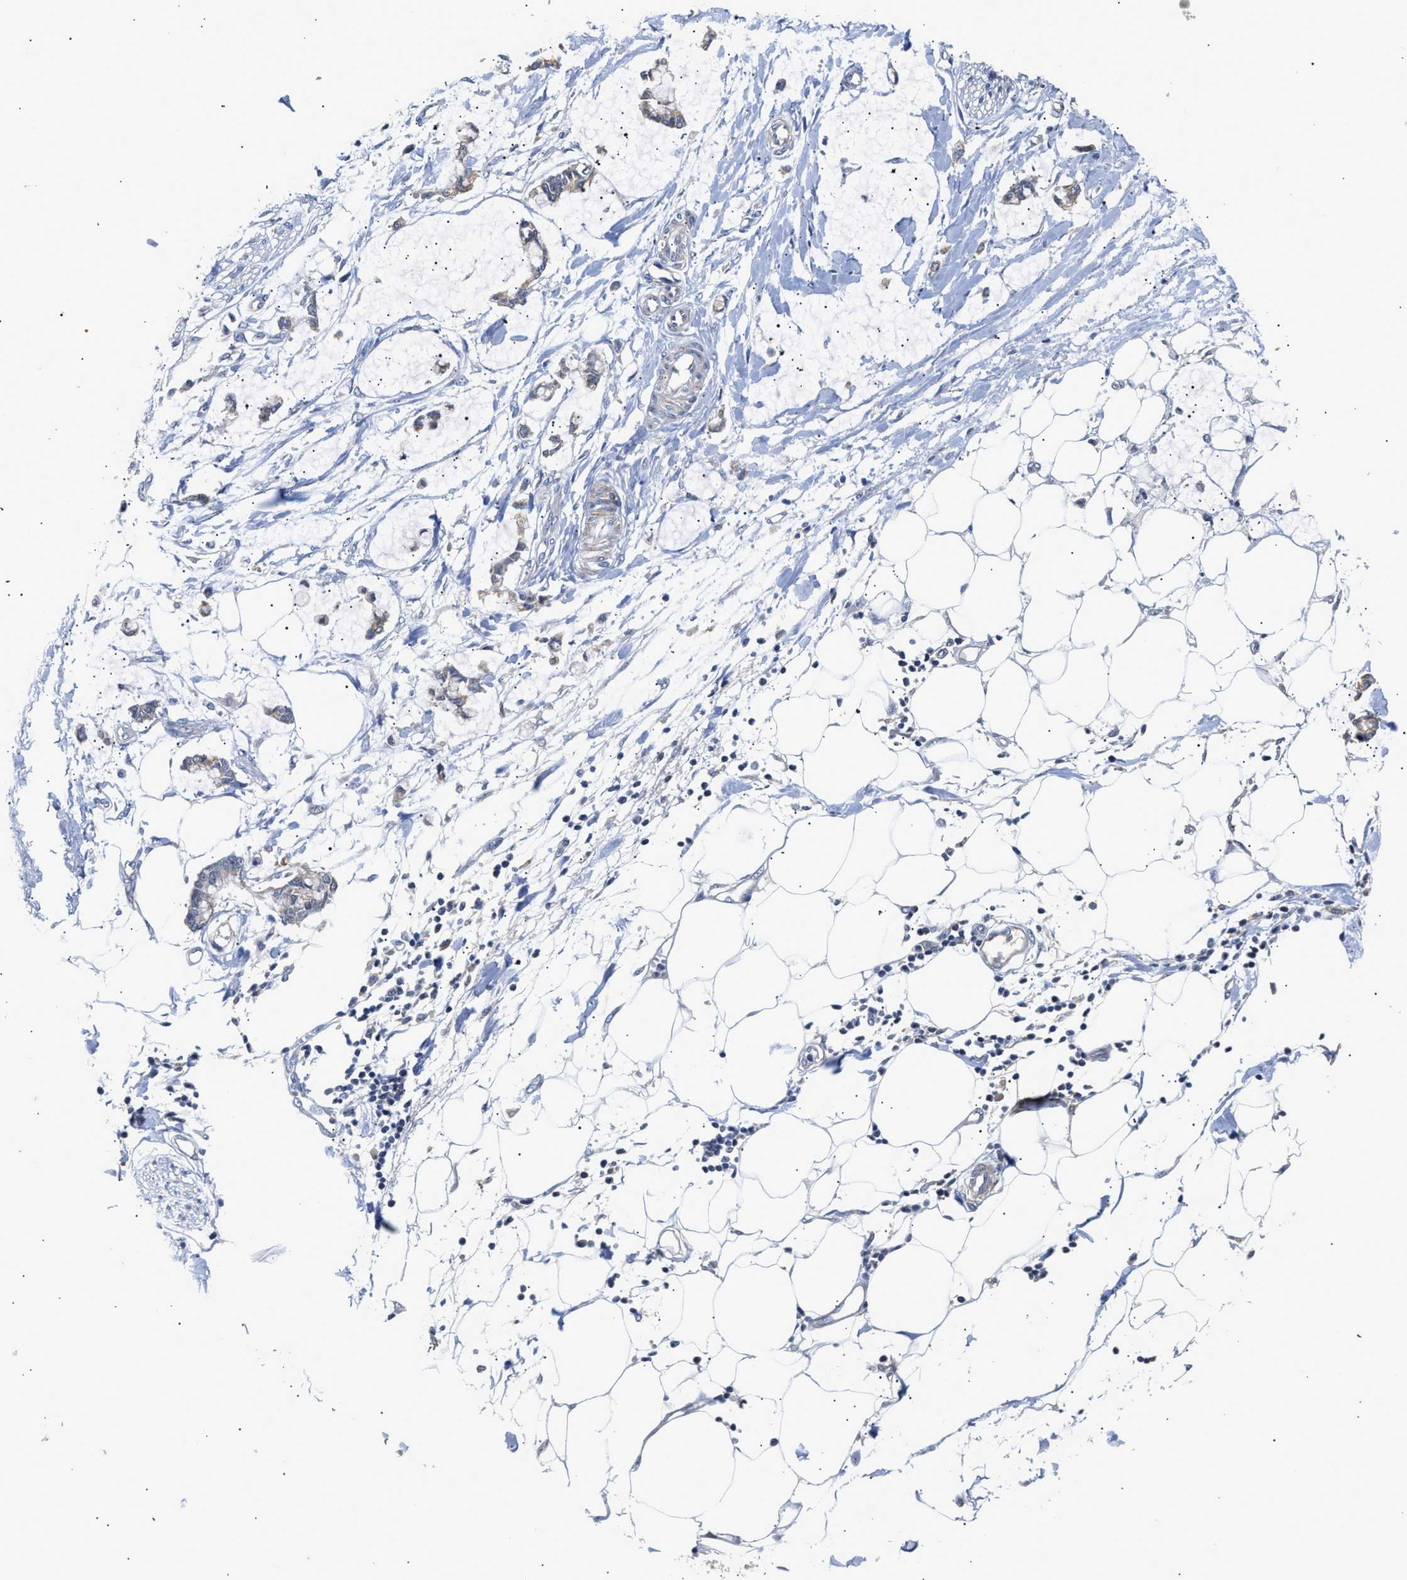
{"staining": {"intensity": "negative", "quantity": "none", "location": "none"}, "tissue": "adipose tissue", "cell_type": "Adipocytes", "image_type": "normal", "snomed": [{"axis": "morphology", "description": "Normal tissue, NOS"}, {"axis": "morphology", "description": "Adenocarcinoma, NOS"}, {"axis": "topography", "description": "Colon"}, {"axis": "topography", "description": "Peripheral nerve tissue"}], "caption": "Immunohistochemistry of unremarkable human adipose tissue reveals no expression in adipocytes.", "gene": "CCDC146", "patient": {"sex": "male", "age": 14}}